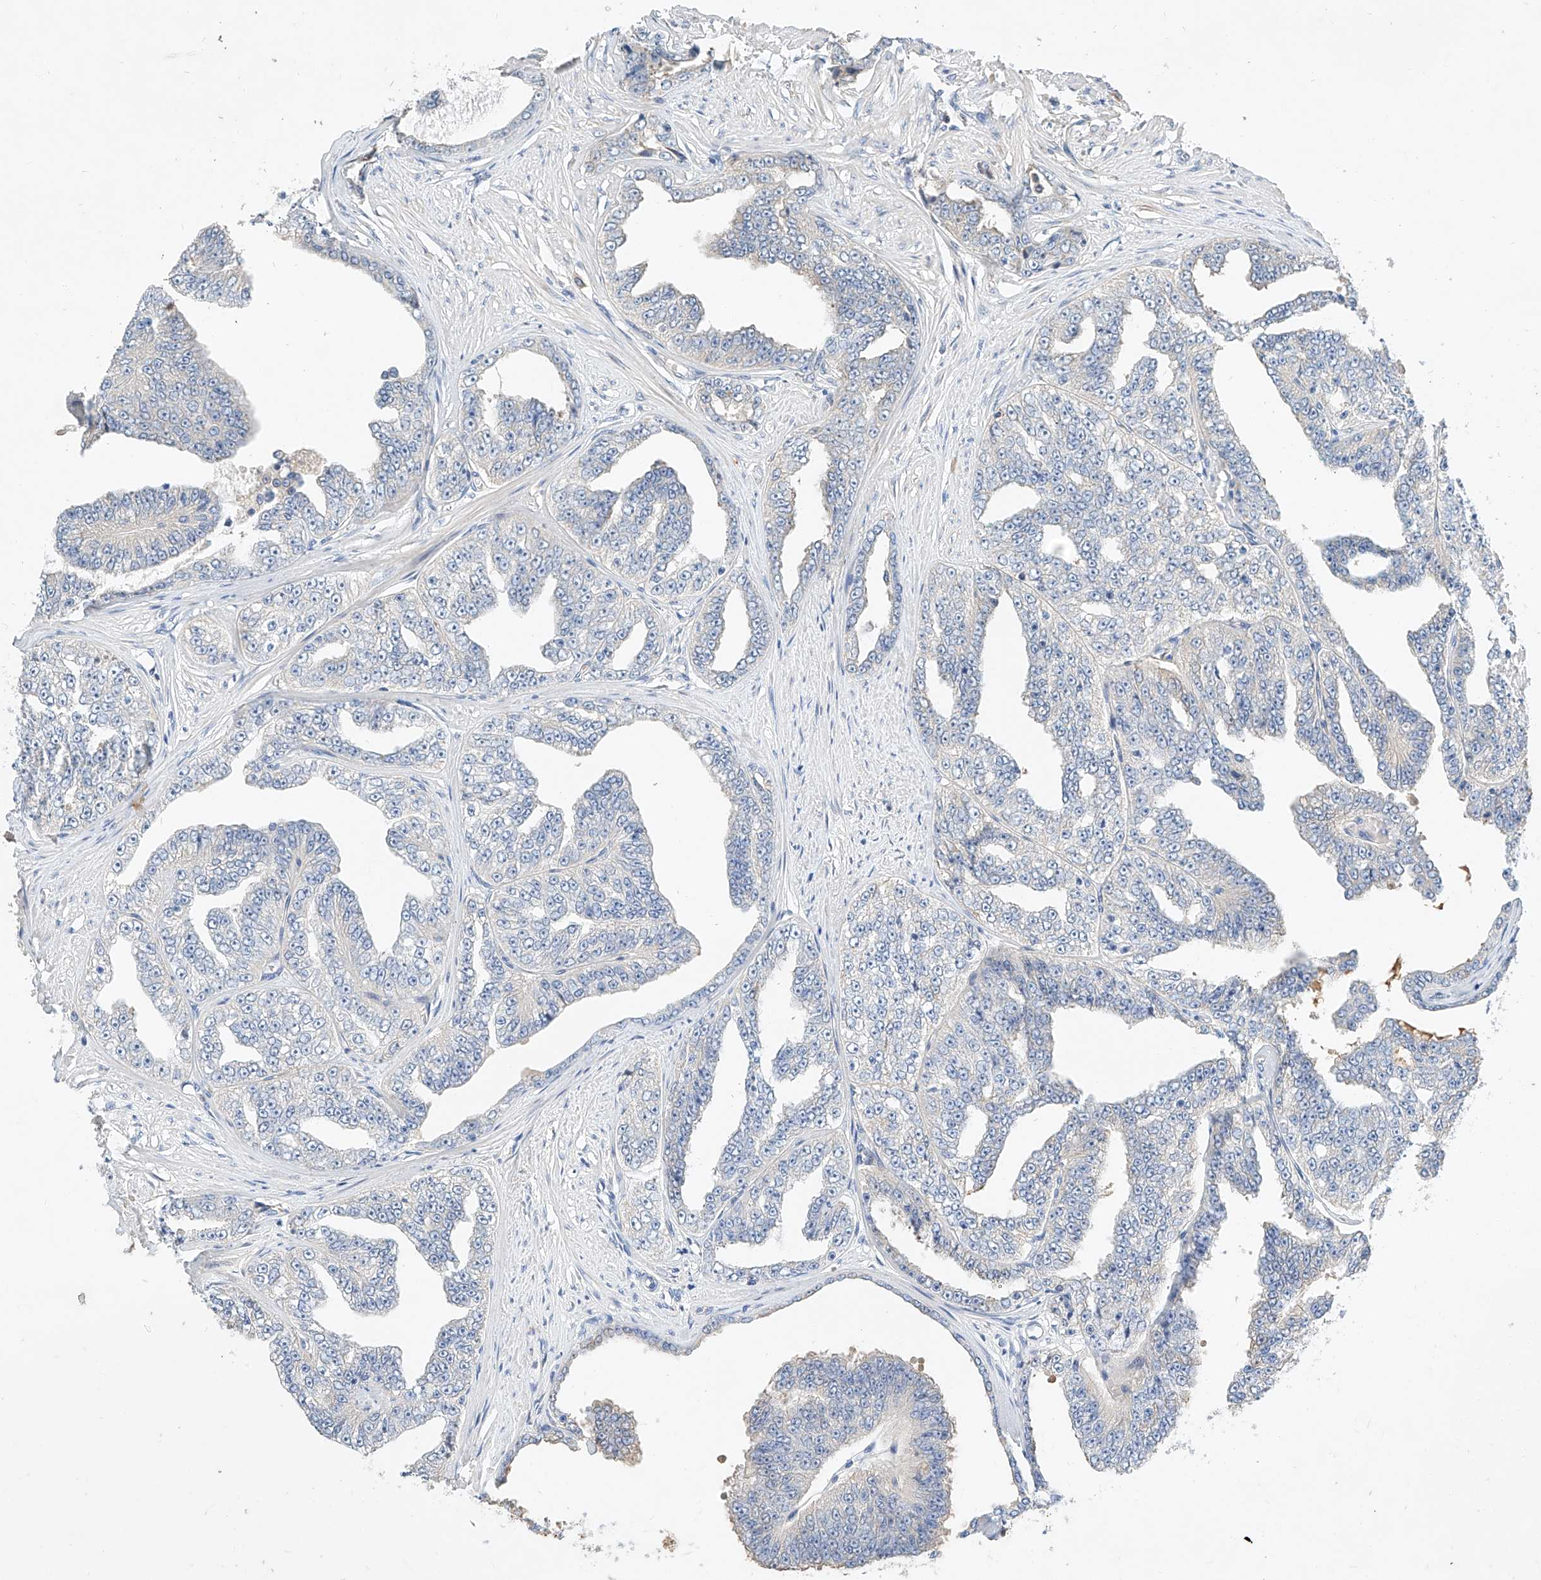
{"staining": {"intensity": "negative", "quantity": "none", "location": "none"}, "tissue": "prostate cancer", "cell_type": "Tumor cells", "image_type": "cancer", "snomed": [{"axis": "morphology", "description": "Adenocarcinoma, High grade"}, {"axis": "topography", "description": "Prostate"}], "caption": "The micrograph demonstrates no significant expression in tumor cells of prostate adenocarcinoma (high-grade). Nuclei are stained in blue.", "gene": "RUSC1", "patient": {"sex": "male", "age": 71}}